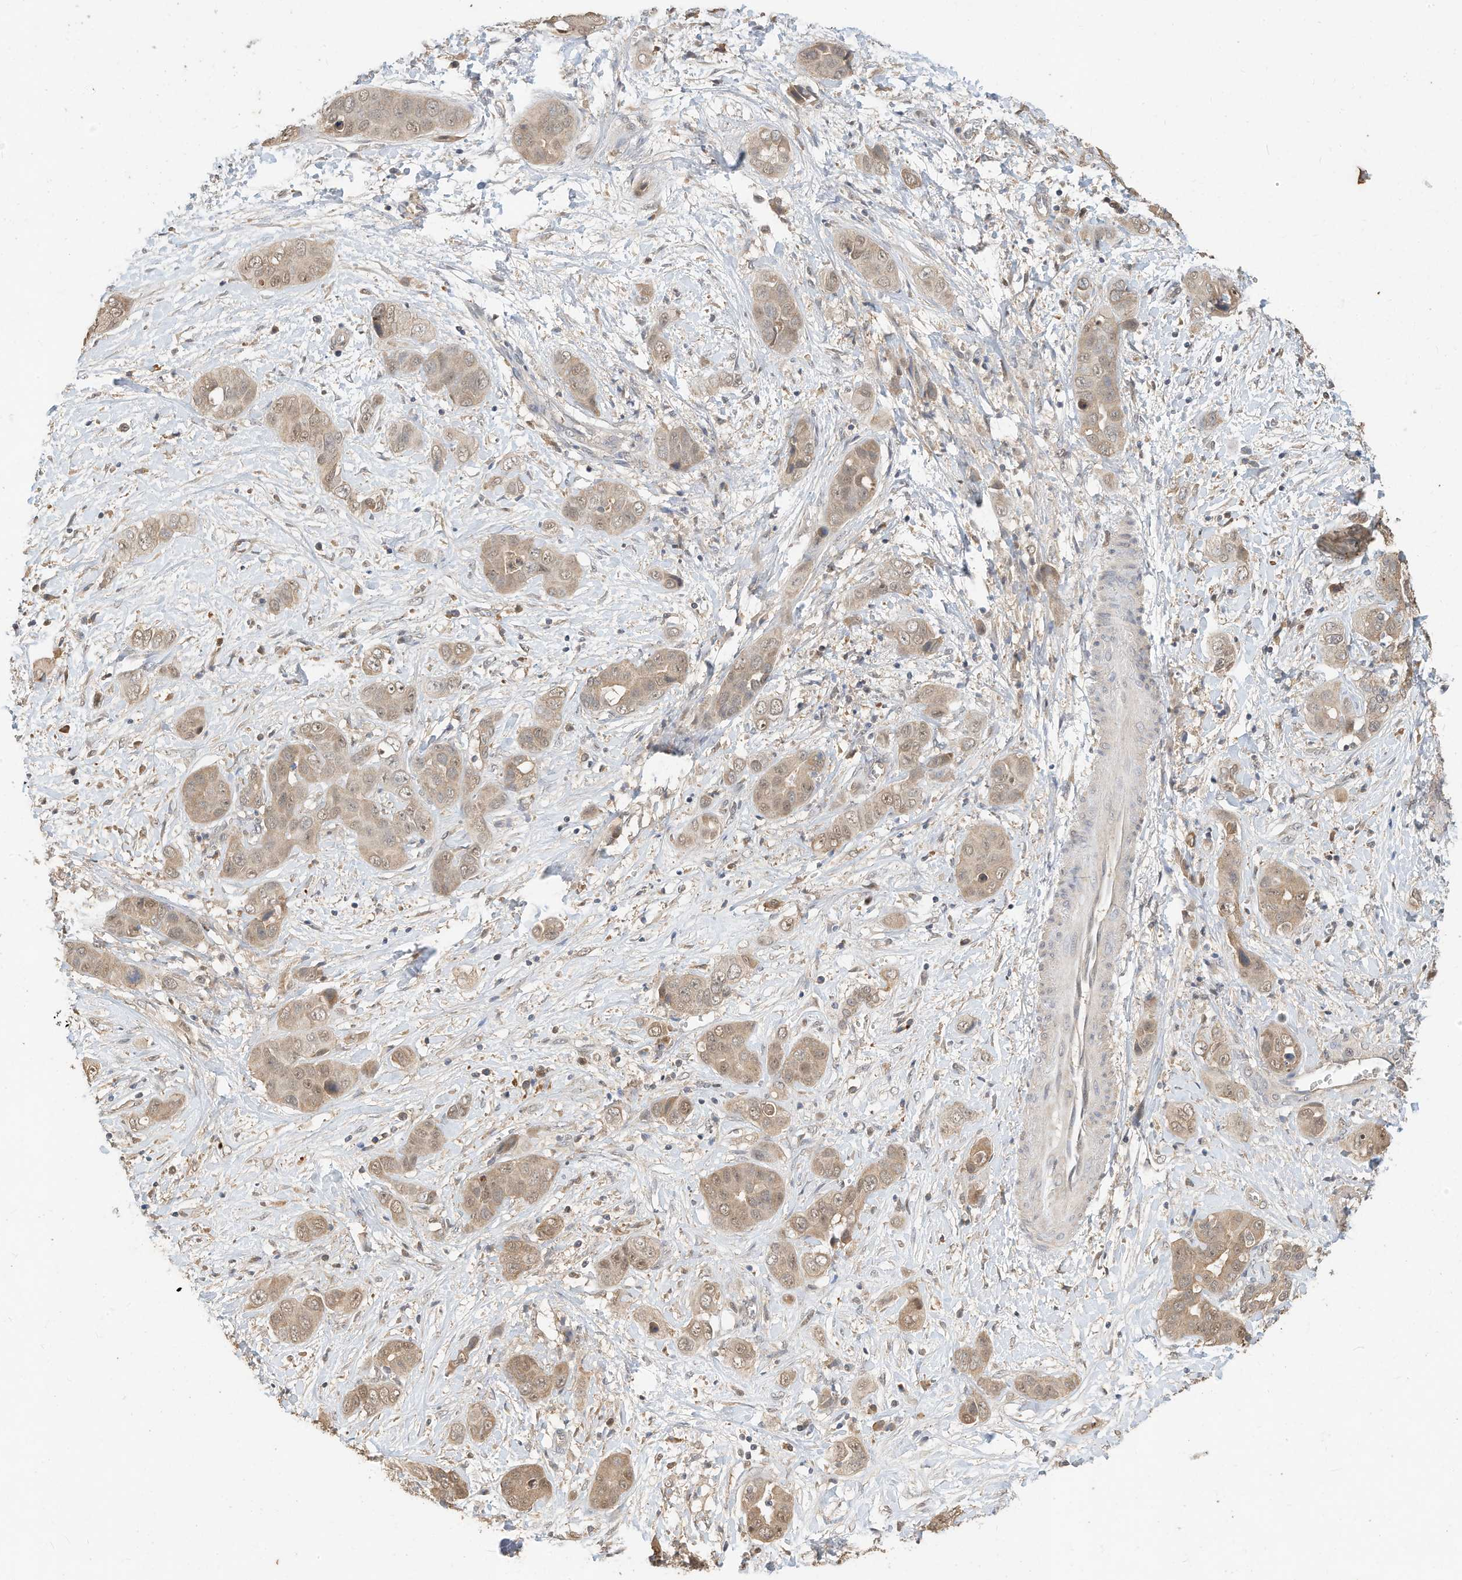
{"staining": {"intensity": "moderate", "quantity": ">75%", "location": "cytoplasmic/membranous,nuclear"}, "tissue": "liver cancer", "cell_type": "Tumor cells", "image_type": "cancer", "snomed": [{"axis": "morphology", "description": "Cholangiocarcinoma"}, {"axis": "topography", "description": "Liver"}], "caption": "High-power microscopy captured an IHC photomicrograph of cholangiocarcinoma (liver), revealing moderate cytoplasmic/membranous and nuclear positivity in about >75% of tumor cells.", "gene": "OFD1", "patient": {"sex": "female", "age": 52}}